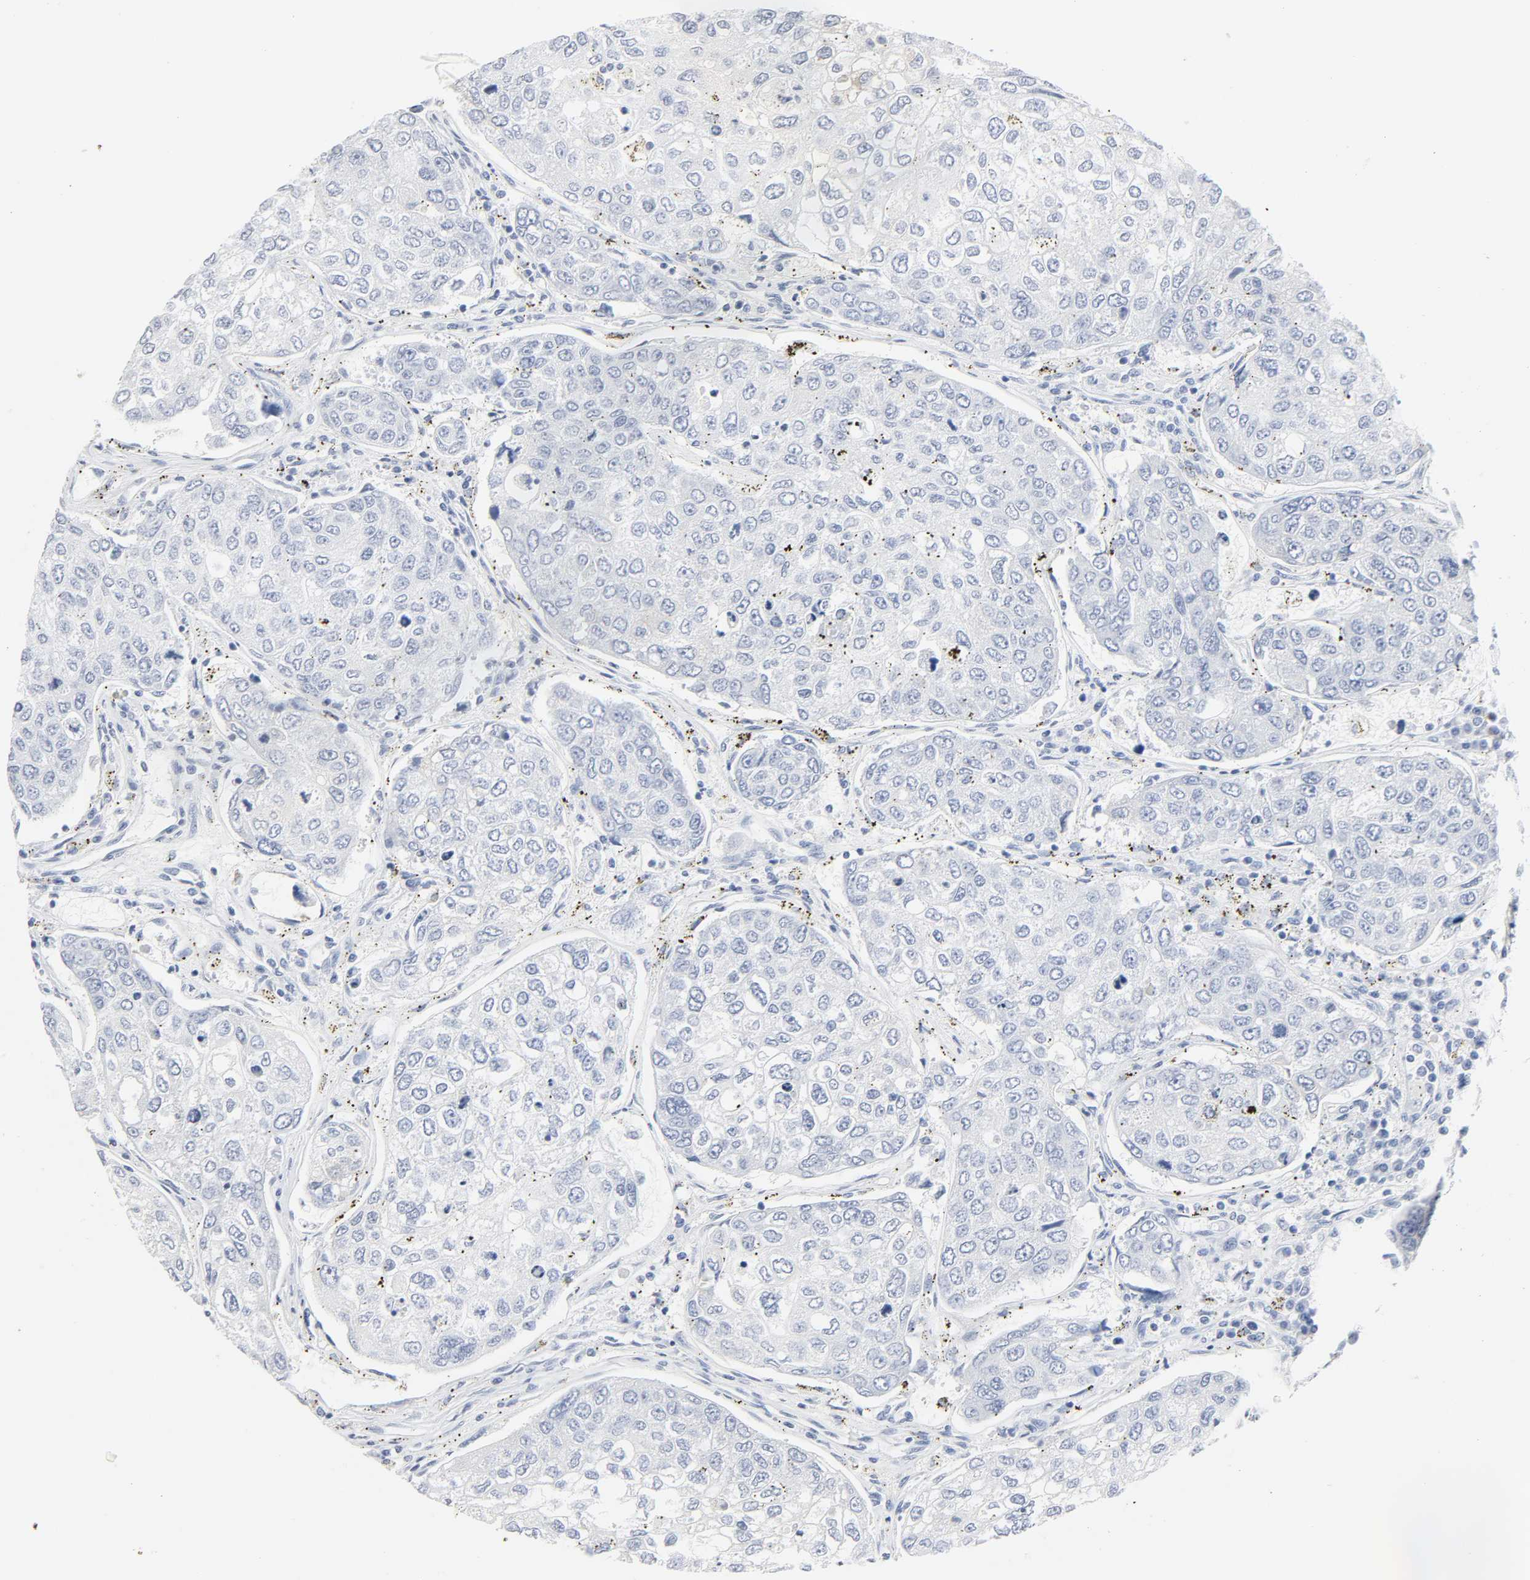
{"staining": {"intensity": "negative", "quantity": "none", "location": "none"}, "tissue": "urothelial cancer", "cell_type": "Tumor cells", "image_type": "cancer", "snomed": [{"axis": "morphology", "description": "Urothelial carcinoma, High grade"}, {"axis": "topography", "description": "Lymph node"}, {"axis": "topography", "description": "Urinary bladder"}], "caption": "The IHC image has no significant expression in tumor cells of urothelial cancer tissue.", "gene": "ACP3", "patient": {"sex": "male", "age": 51}}